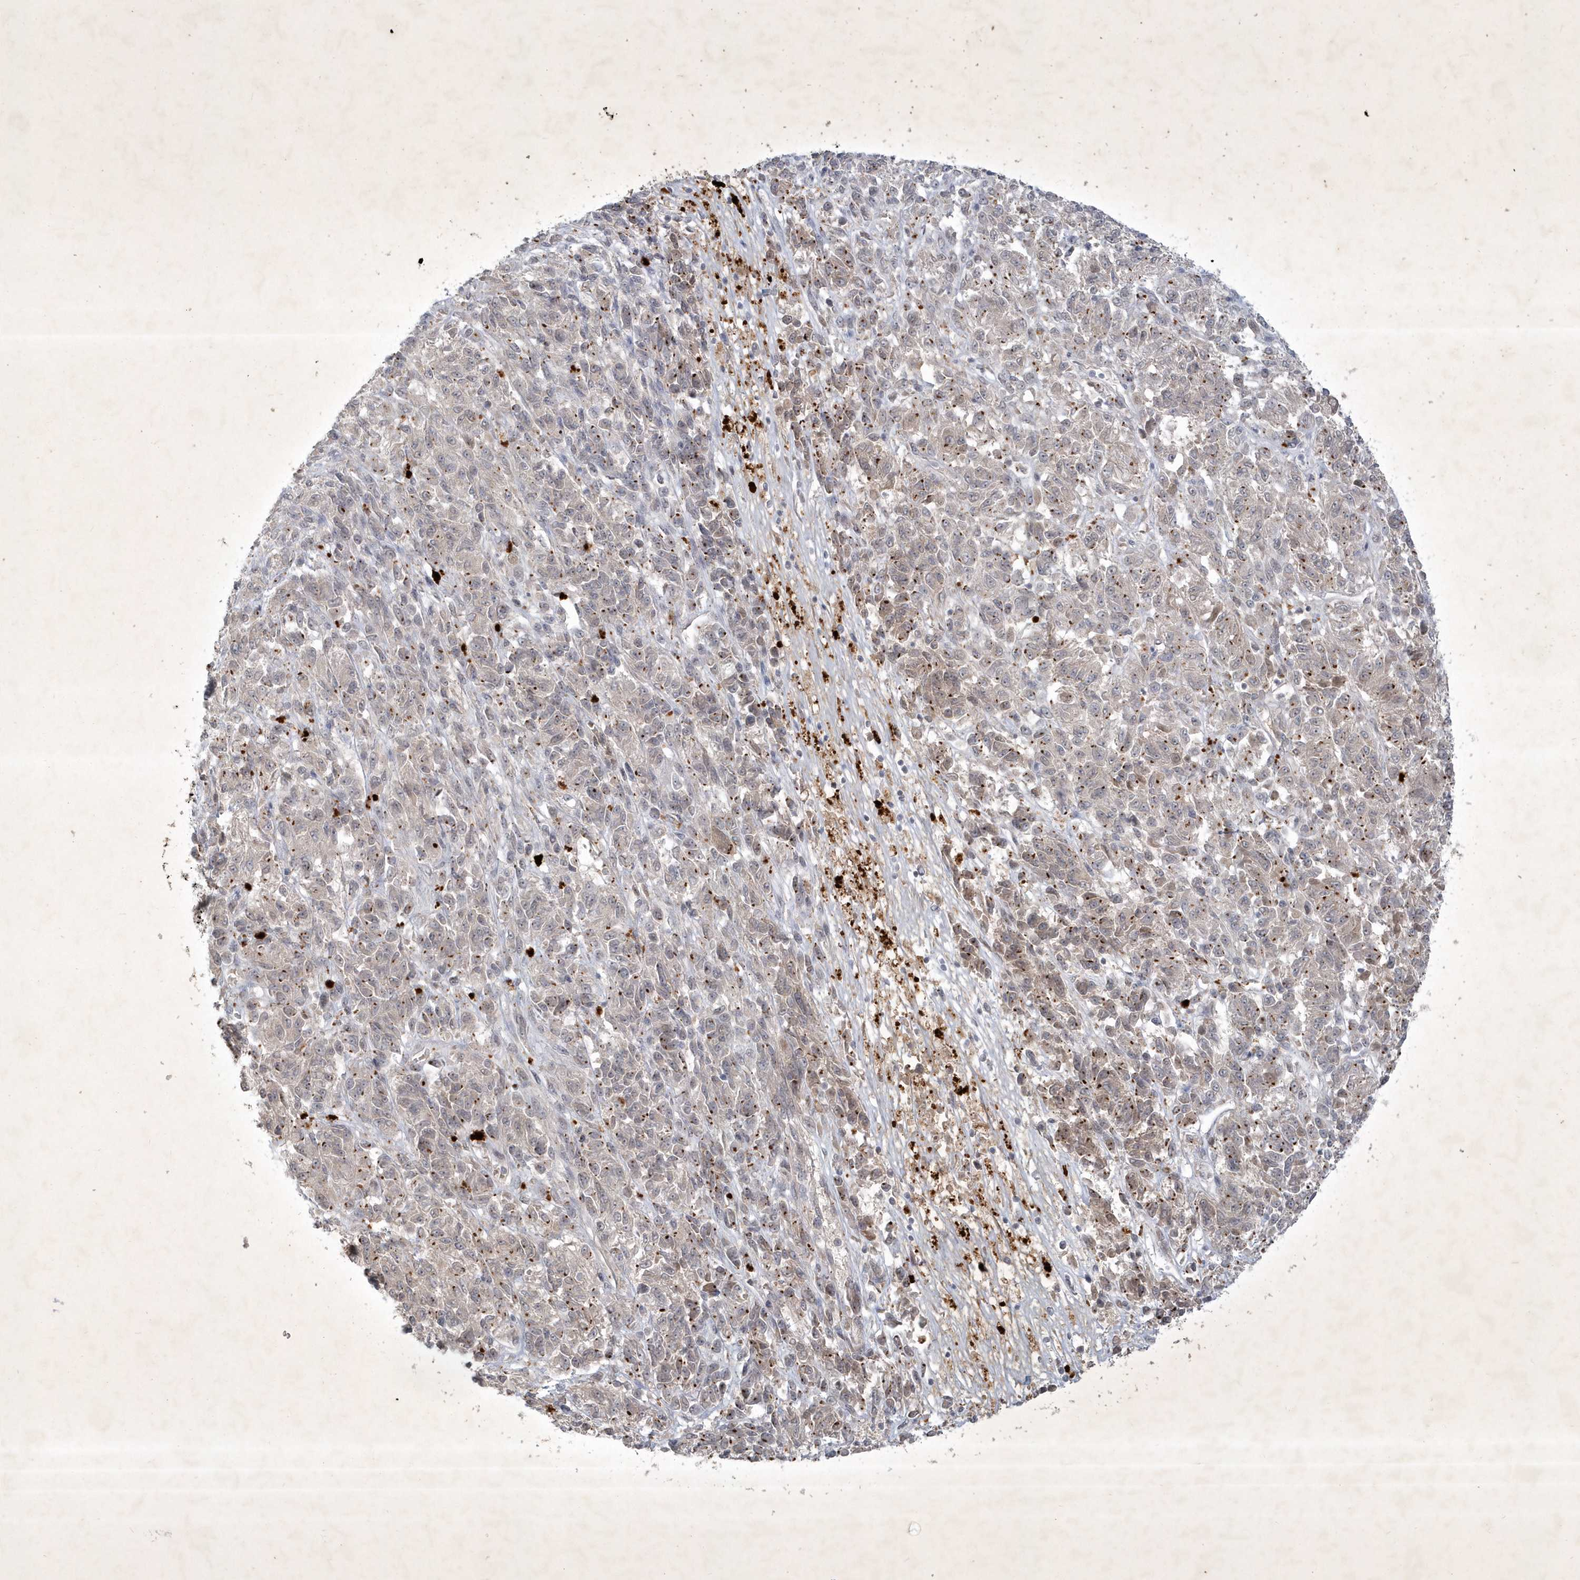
{"staining": {"intensity": "weak", "quantity": "25%-75%", "location": "cytoplasmic/membranous"}, "tissue": "melanoma", "cell_type": "Tumor cells", "image_type": "cancer", "snomed": [{"axis": "morphology", "description": "Malignant melanoma, Metastatic site"}, {"axis": "topography", "description": "Lung"}], "caption": "Malignant melanoma (metastatic site) stained for a protein (brown) exhibits weak cytoplasmic/membranous positive positivity in approximately 25%-75% of tumor cells.", "gene": "BOD1", "patient": {"sex": "male", "age": 64}}